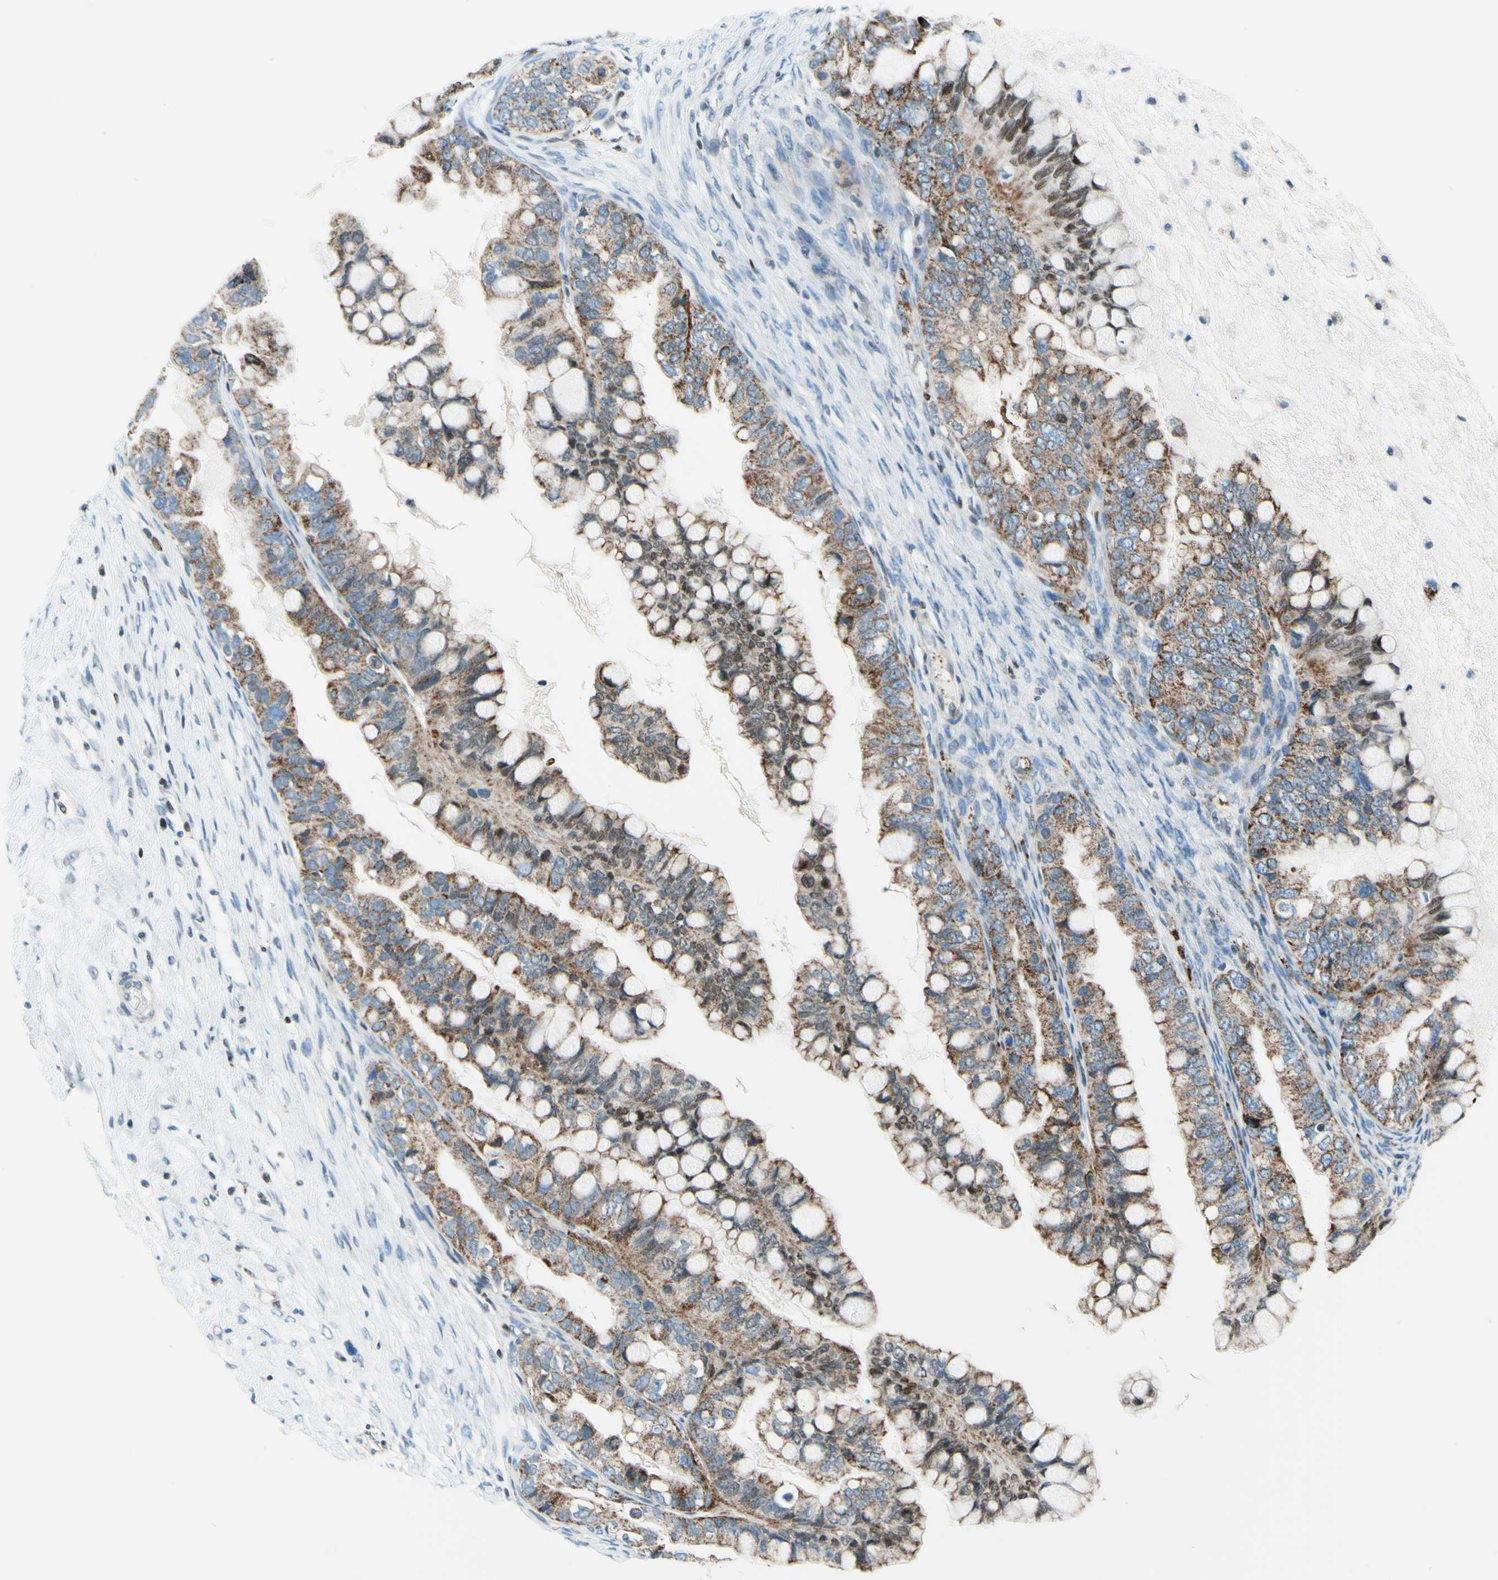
{"staining": {"intensity": "moderate", "quantity": ">75%", "location": "cytoplasmic/membranous"}, "tissue": "ovarian cancer", "cell_type": "Tumor cells", "image_type": "cancer", "snomed": [{"axis": "morphology", "description": "Cystadenocarcinoma, mucinous, NOS"}, {"axis": "topography", "description": "Ovary"}], "caption": "A brown stain labels moderate cytoplasmic/membranous positivity of a protein in ovarian mucinous cystadenocarcinoma tumor cells.", "gene": "CBX7", "patient": {"sex": "female", "age": 80}}